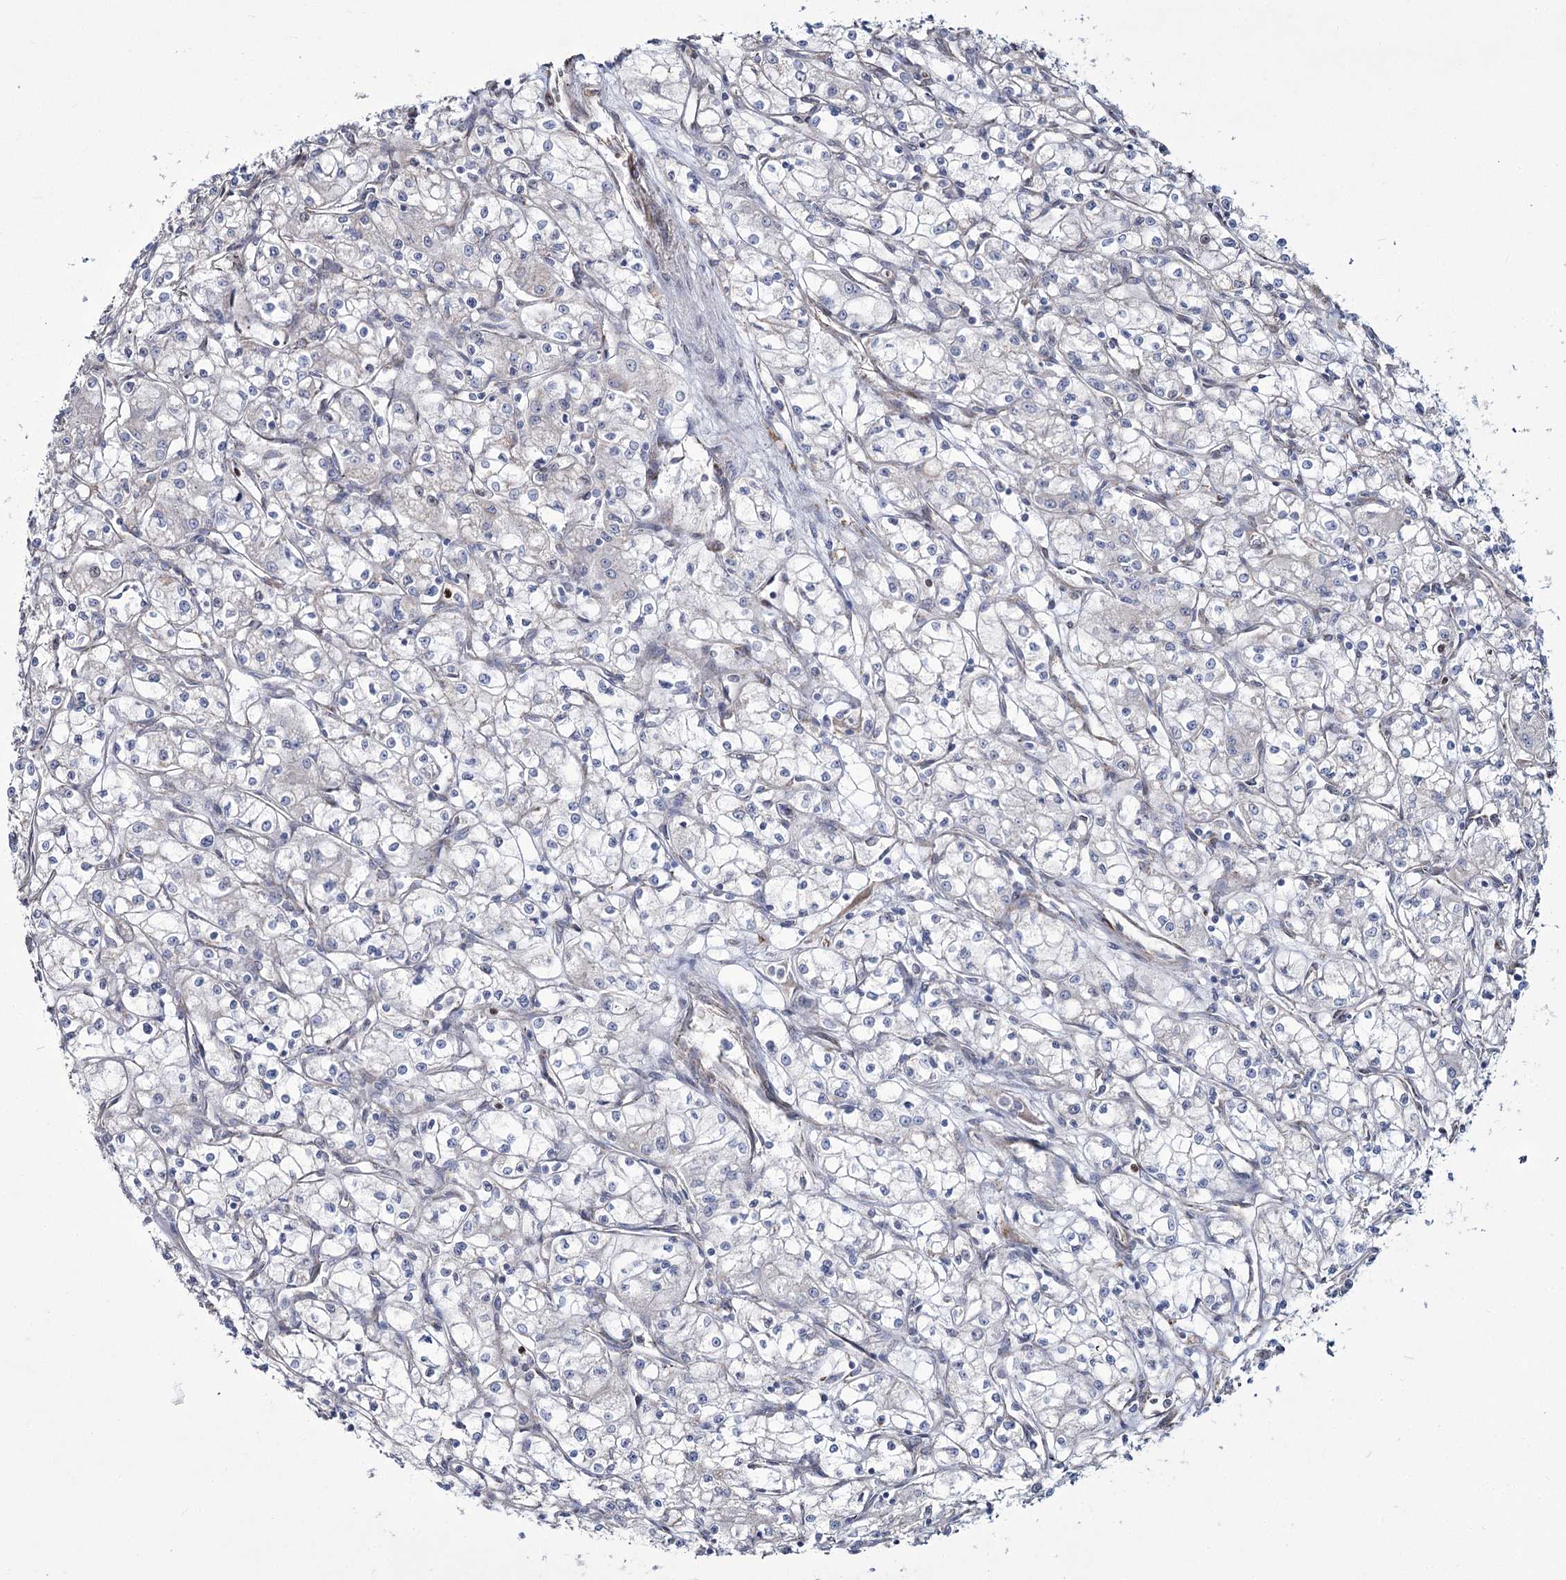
{"staining": {"intensity": "negative", "quantity": "none", "location": "none"}, "tissue": "renal cancer", "cell_type": "Tumor cells", "image_type": "cancer", "snomed": [{"axis": "morphology", "description": "Adenocarcinoma, NOS"}, {"axis": "topography", "description": "Kidney"}], "caption": "DAB (3,3'-diaminobenzidine) immunohistochemical staining of renal cancer (adenocarcinoma) displays no significant staining in tumor cells.", "gene": "ME3", "patient": {"sex": "male", "age": 59}}